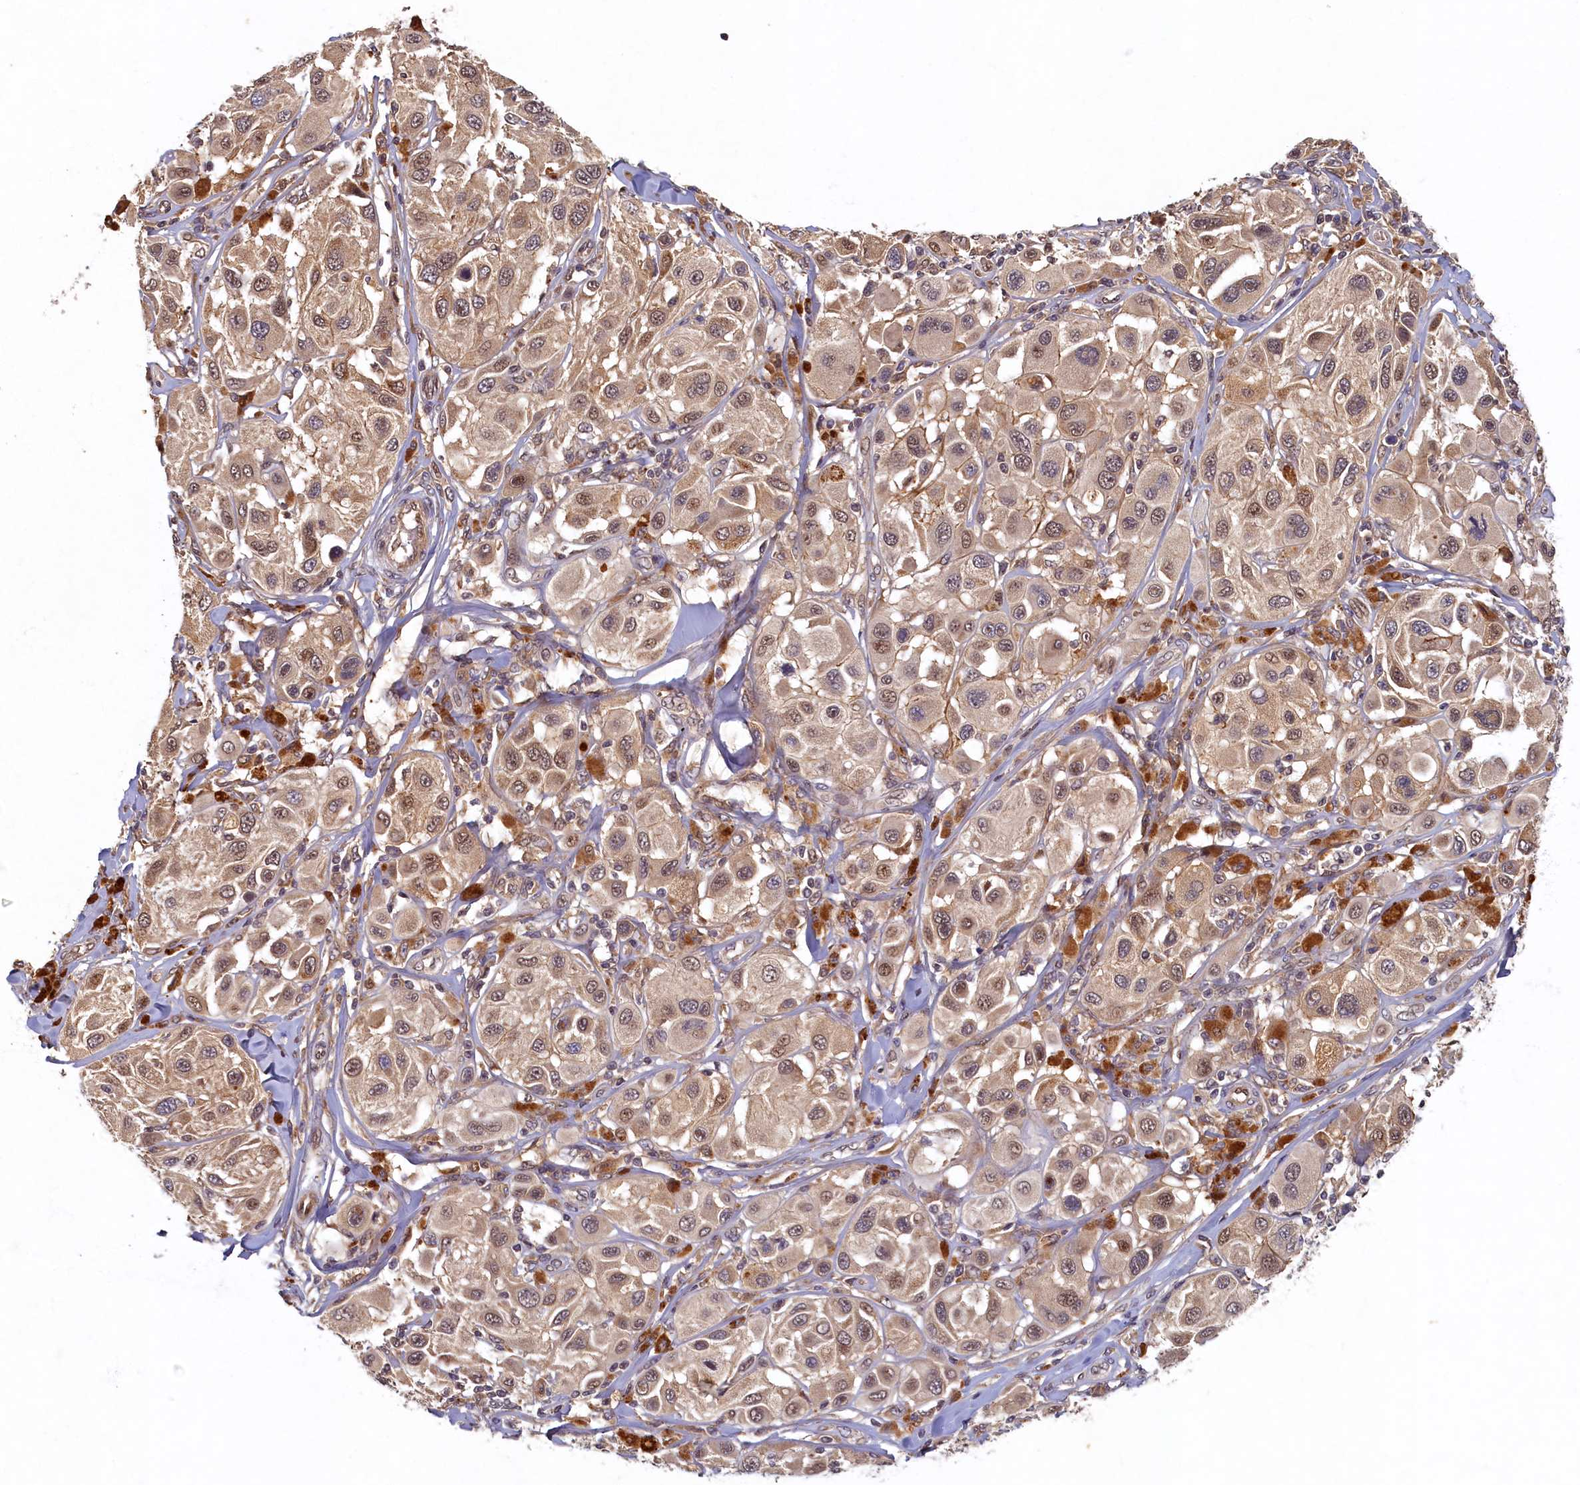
{"staining": {"intensity": "weak", "quantity": ">75%", "location": "cytoplasmic/membranous,nuclear"}, "tissue": "melanoma", "cell_type": "Tumor cells", "image_type": "cancer", "snomed": [{"axis": "morphology", "description": "Malignant melanoma, Metastatic site"}, {"axis": "topography", "description": "Skin"}], "caption": "Malignant melanoma (metastatic site) tissue displays weak cytoplasmic/membranous and nuclear staining in about >75% of tumor cells, visualized by immunohistochemistry.", "gene": "LCMT2", "patient": {"sex": "male", "age": 41}}